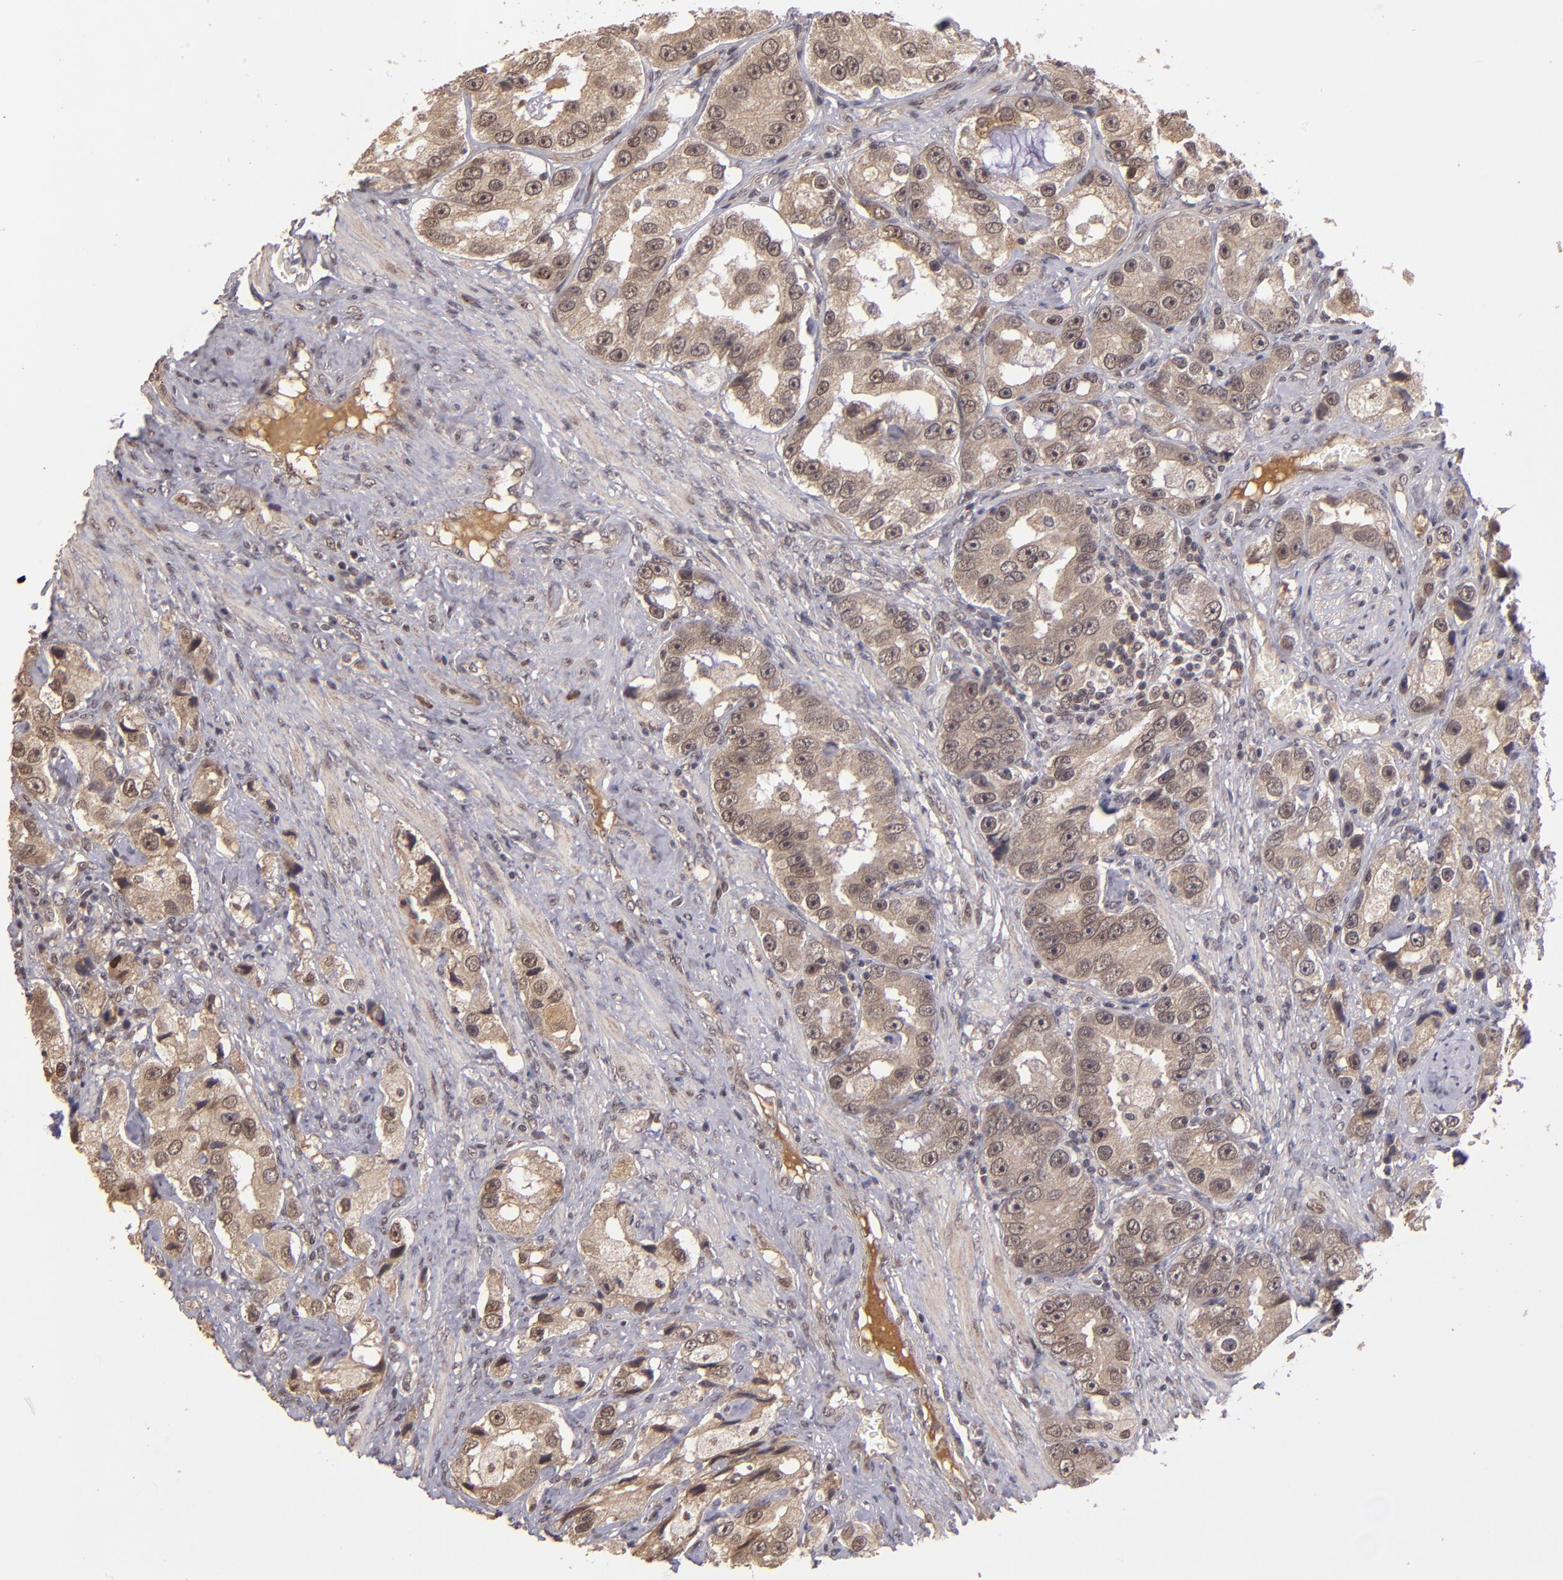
{"staining": {"intensity": "weak", "quantity": ">75%", "location": "cytoplasmic/membranous,nuclear"}, "tissue": "prostate cancer", "cell_type": "Tumor cells", "image_type": "cancer", "snomed": [{"axis": "morphology", "description": "Adenocarcinoma, High grade"}, {"axis": "topography", "description": "Prostate"}], "caption": "Approximately >75% of tumor cells in prostate cancer (high-grade adenocarcinoma) show weak cytoplasmic/membranous and nuclear protein staining as visualized by brown immunohistochemical staining.", "gene": "ABHD12B", "patient": {"sex": "male", "age": 63}}